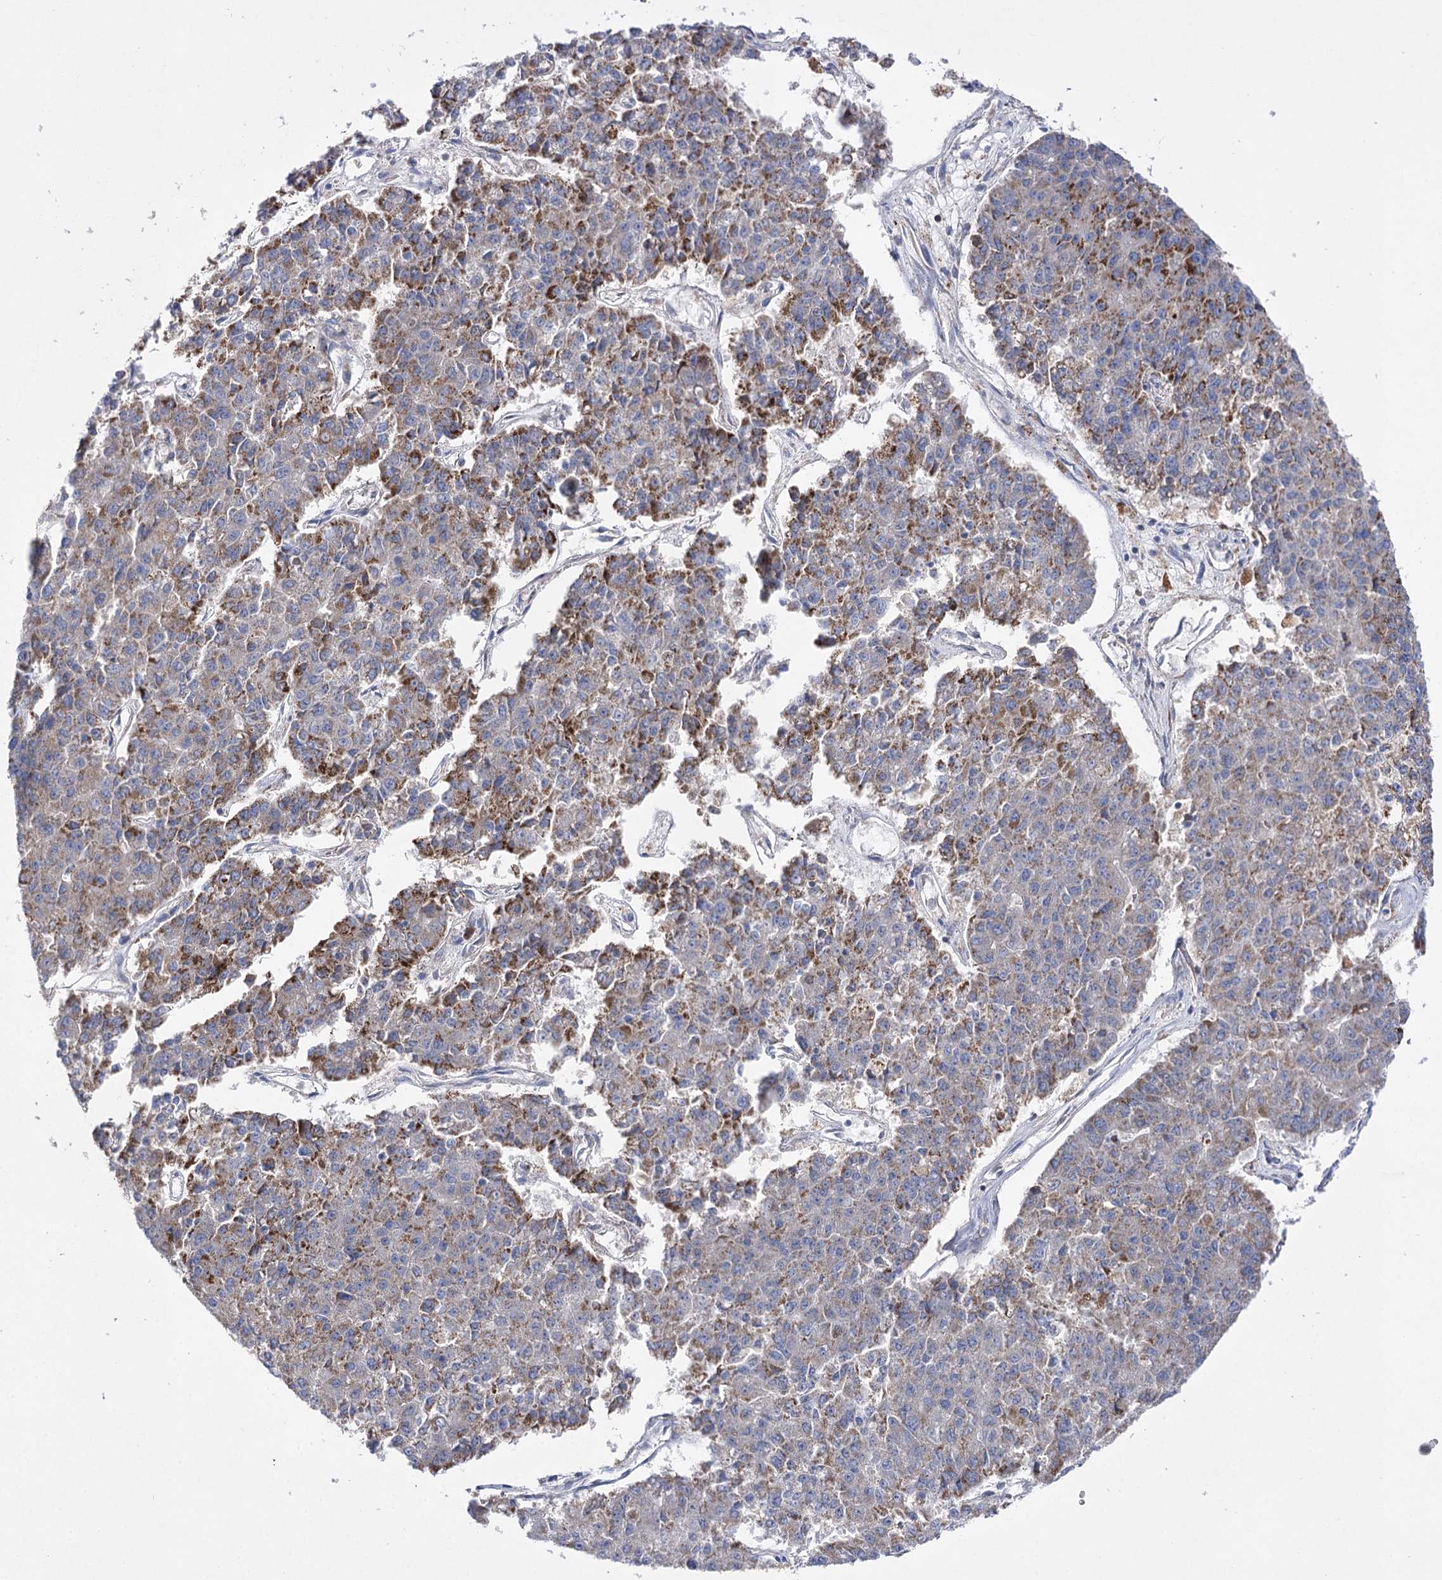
{"staining": {"intensity": "moderate", "quantity": ">75%", "location": "cytoplasmic/membranous"}, "tissue": "pancreatic cancer", "cell_type": "Tumor cells", "image_type": "cancer", "snomed": [{"axis": "morphology", "description": "Adenocarcinoma, NOS"}, {"axis": "topography", "description": "Pancreas"}], "caption": "Immunohistochemical staining of human pancreatic cancer exhibits medium levels of moderate cytoplasmic/membranous protein expression in about >75% of tumor cells.", "gene": "COX15", "patient": {"sex": "male", "age": 50}}